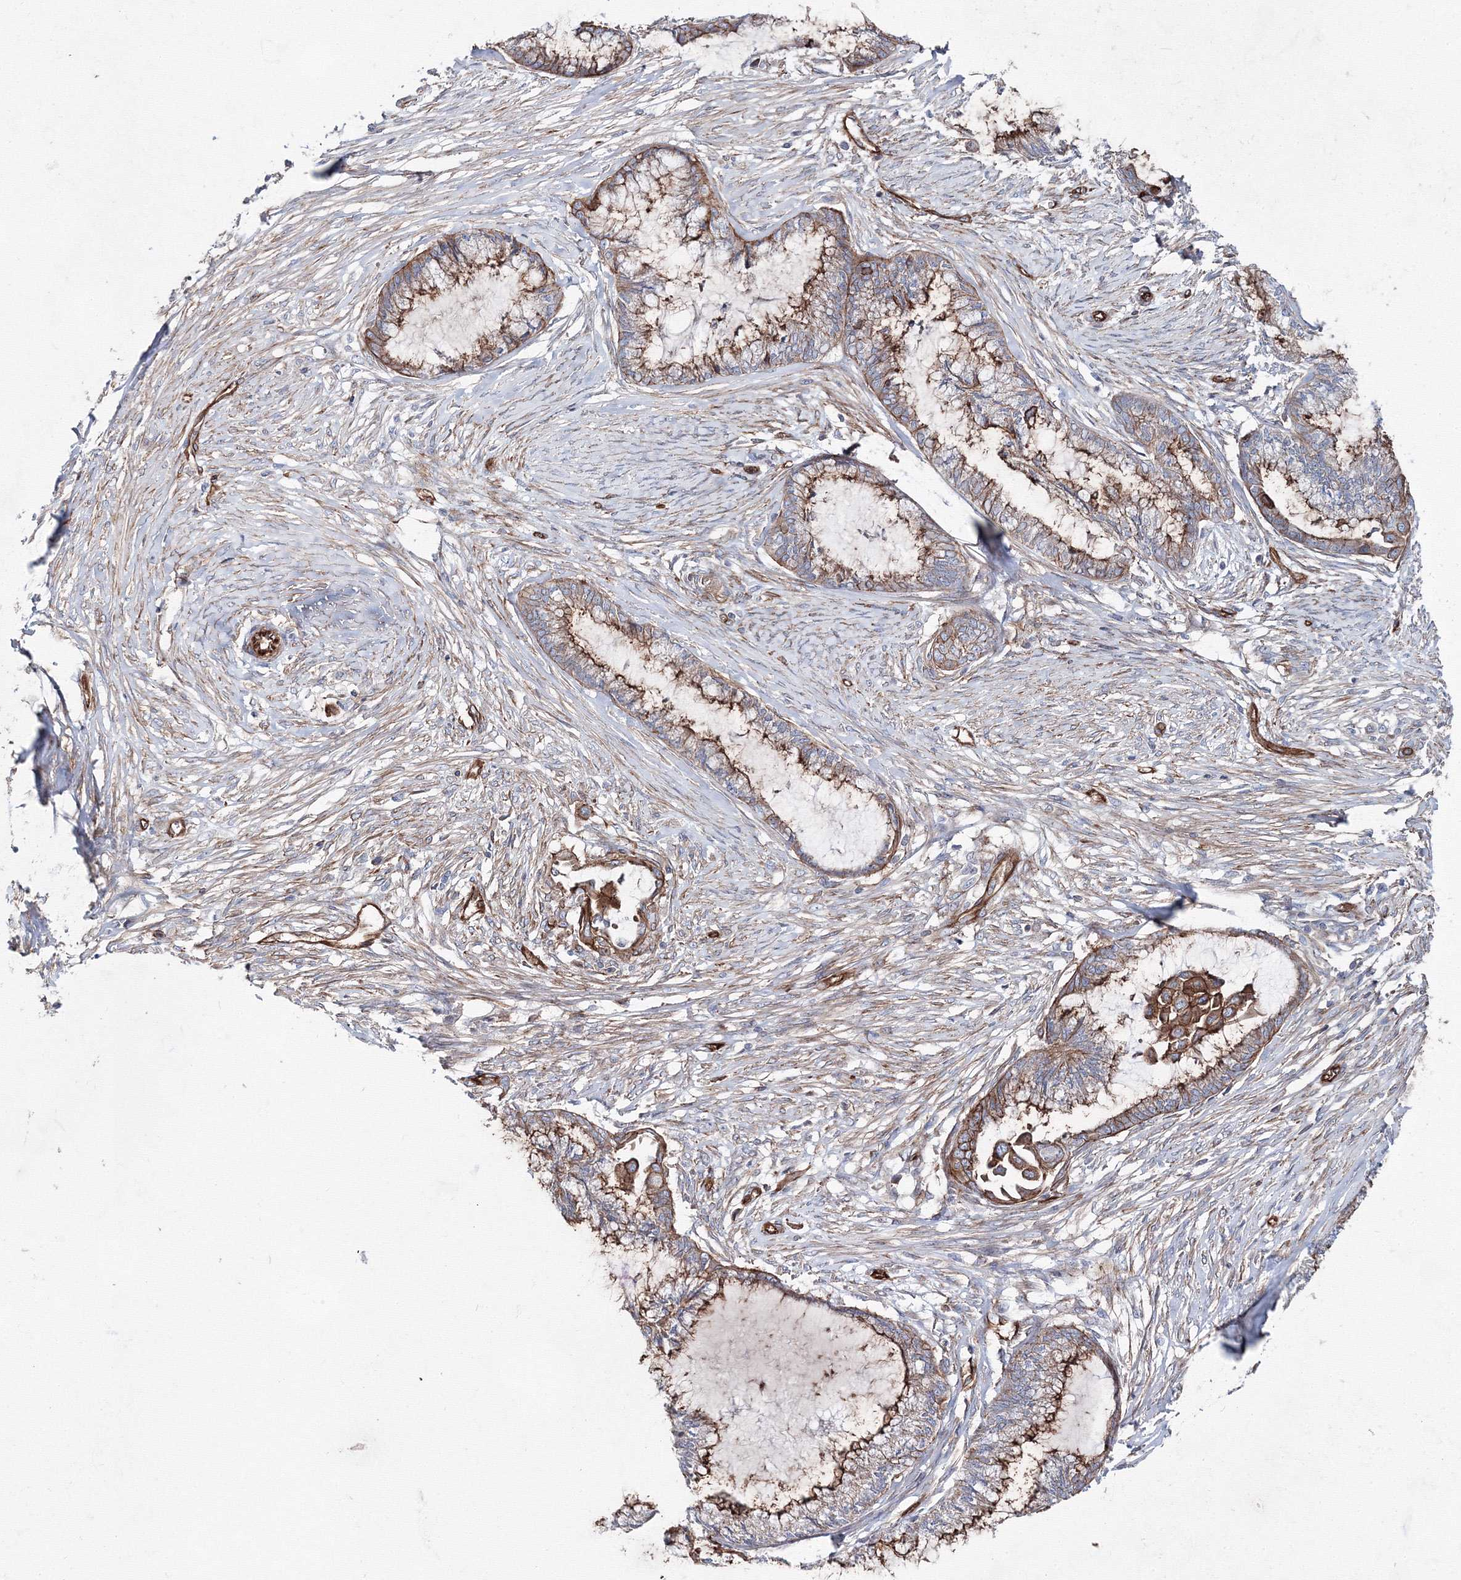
{"staining": {"intensity": "strong", "quantity": ">75%", "location": "cytoplasmic/membranous"}, "tissue": "endometrial cancer", "cell_type": "Tumor cells", "image_type": "cancer", "snomed": [{"axis": "morphology", "description": "Adenocarcinoma, NOS"}, {"axis": "topography", "description": "Endometrium"}], "caption": "About >75% of tumor cells in endometrial cancer (adenocarcinoma) show strong cytoplasmic/membranous protein staining as visualized by brown immunohistochemical staining.", "gene": "ANKRD37", "patient": {"sex": "female", "age": 86}}